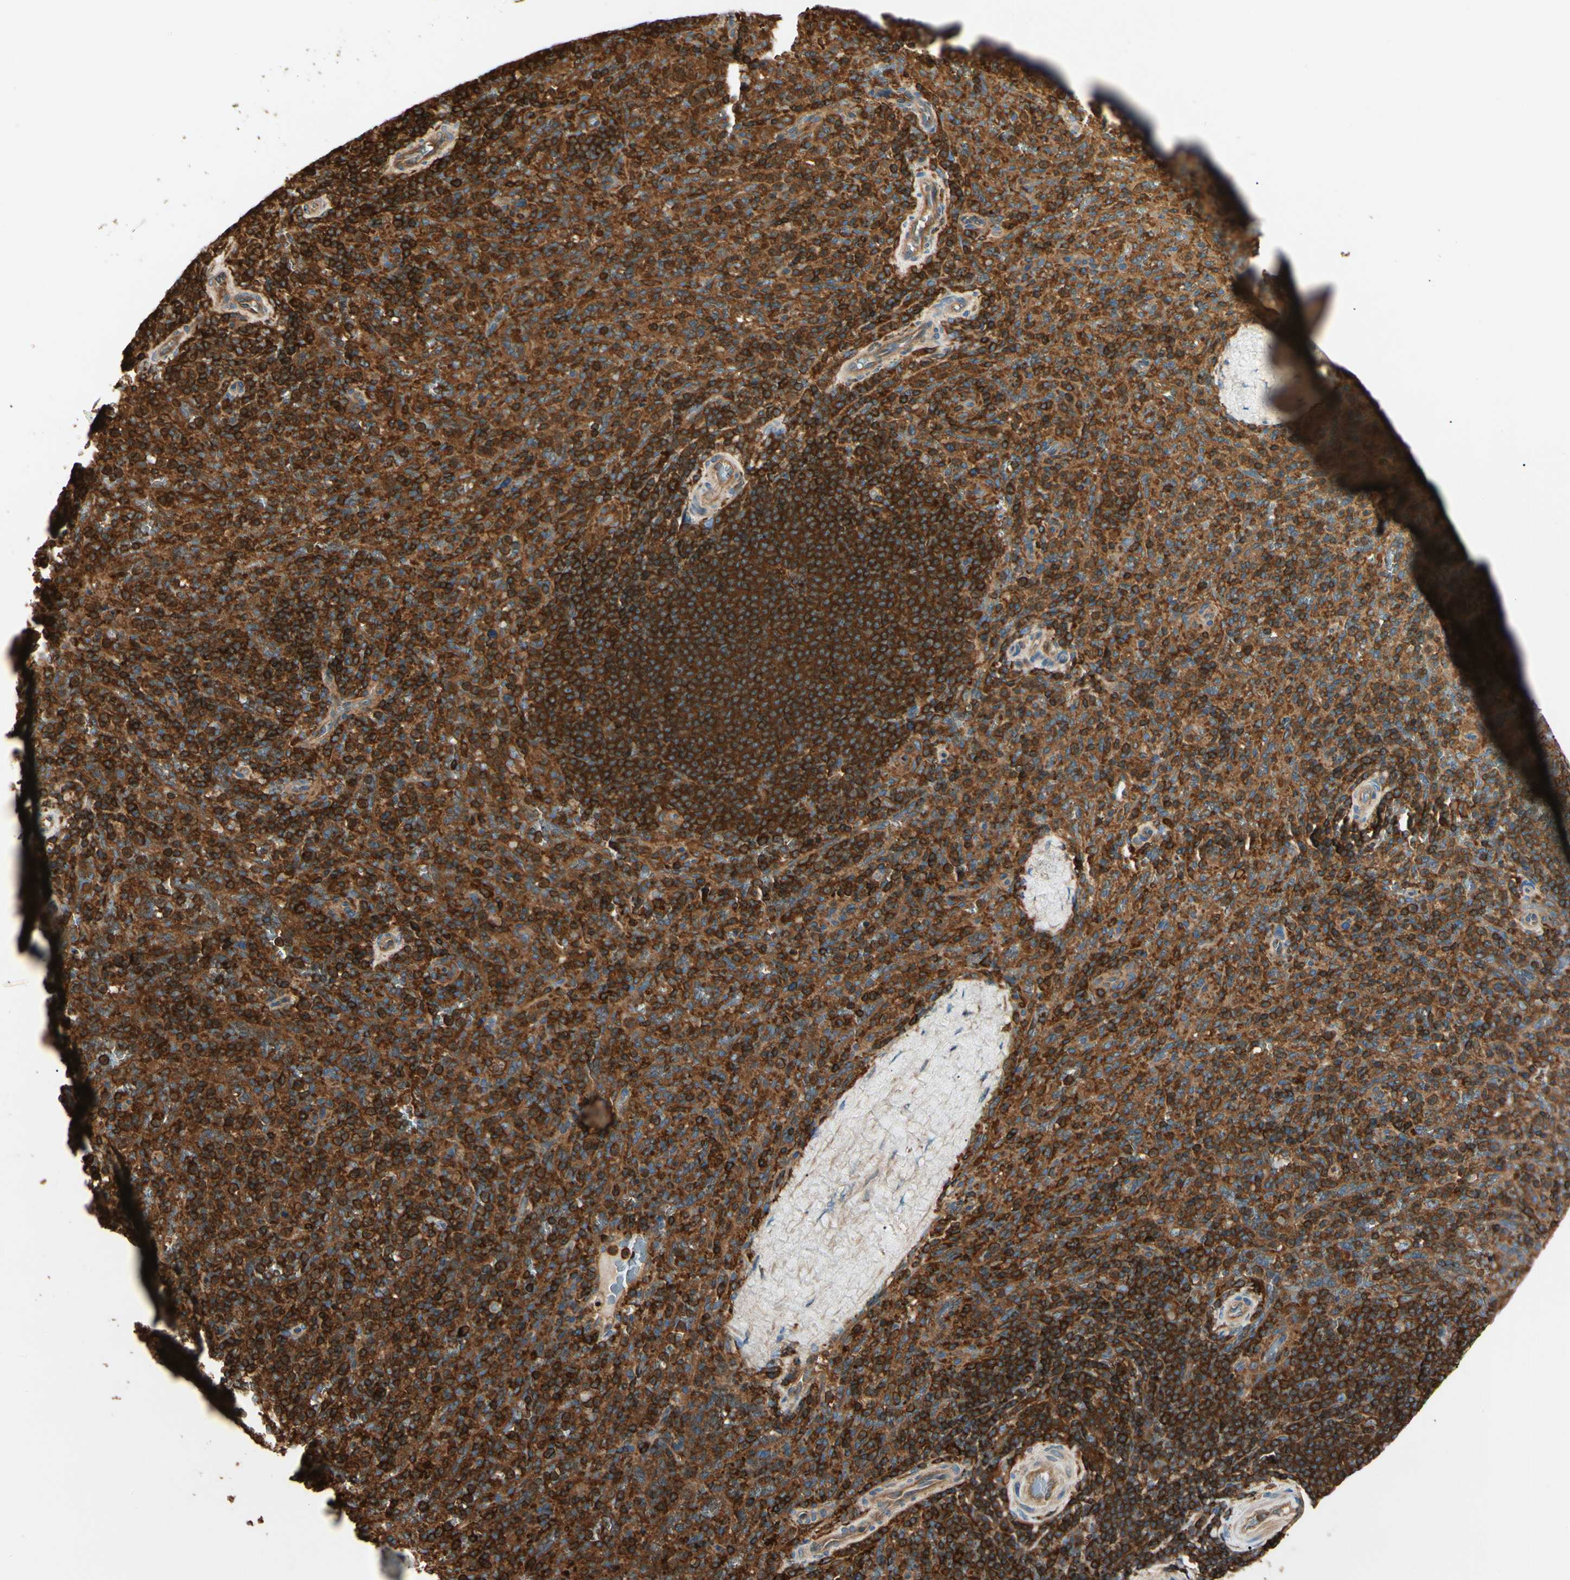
{"staining": {"intensity": "strong", "quantity": ">75%", "location": "cytoplasmic/membranous"}, "tissue": "spleen", "cell_type": "Cells in red pulp", "image_type": "normal", "snomed": [{"axis": "morphology", "description": "Normal tissue, NOS"}, {"axis": "topography", "description": "Spleen"}], "caption": "The photomicrograph displays staining of unremarkable spleen, revealing strong cytoplasmic/membranous protein positivity (brown color) within cells in red pulp.", "gene": "ARPC2", "patient": {"sex": "male", "age": 36}}